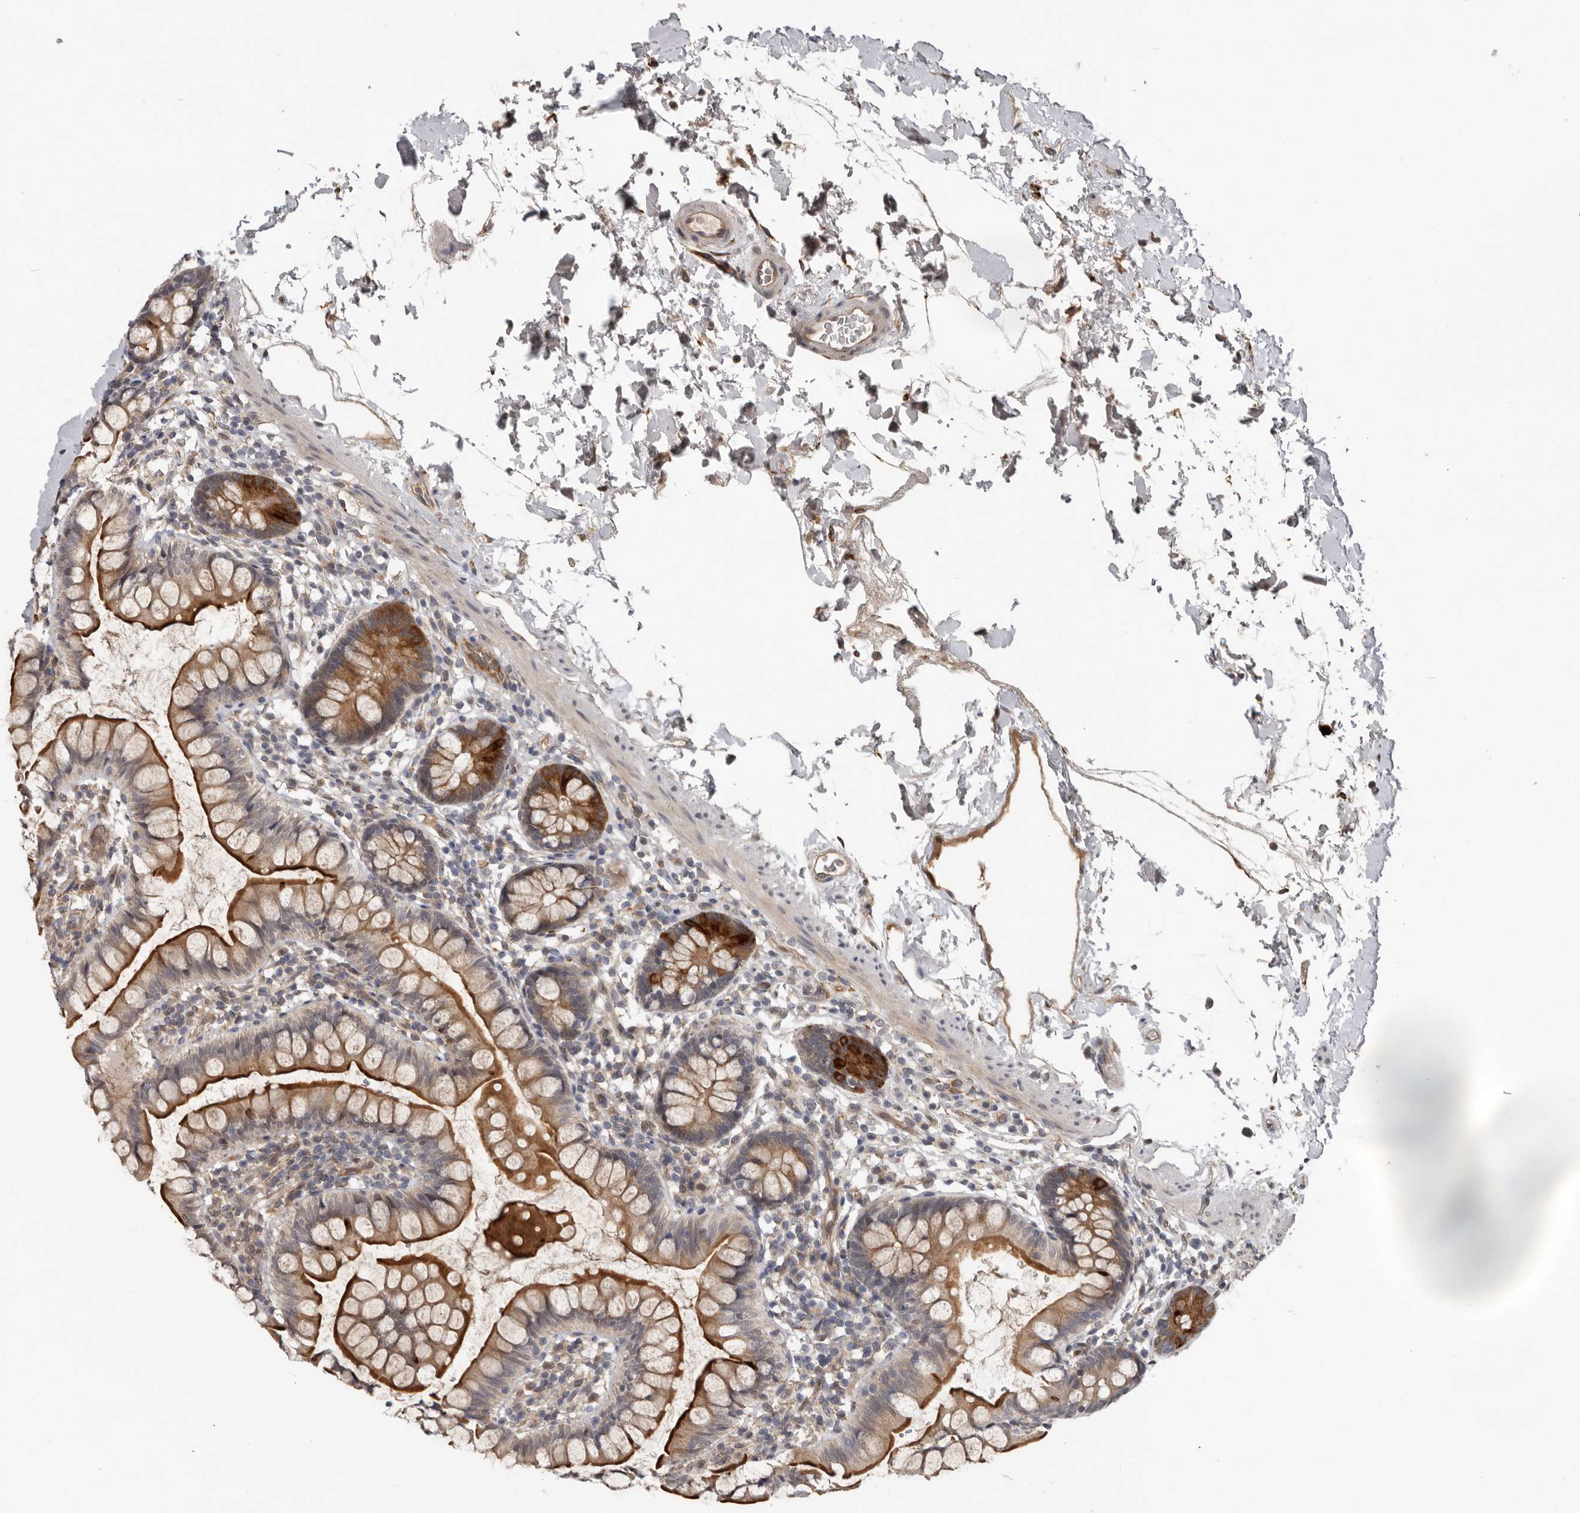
{"staining": {"intensity": "strong", "quantity": "25%-75%", "location": "cytoplasmic/membranous"}, "tissue": "small intestine", "cell_type": "Glandular cells", "image_type": "normal", "snomed": [{"axis": "morphology", "description": "Normal tissue, NOS"}, {"axis": "topography", "description": "Small intestine"}], "caption": "This image exhibits immunohistochemistry staining of normal human small intestine, with high strong cytoplasmic/membranous positivity in about 25%-75% of glandular cells.", "gene": "MTF1", "patient": {"sex": "female", "age": 84}}